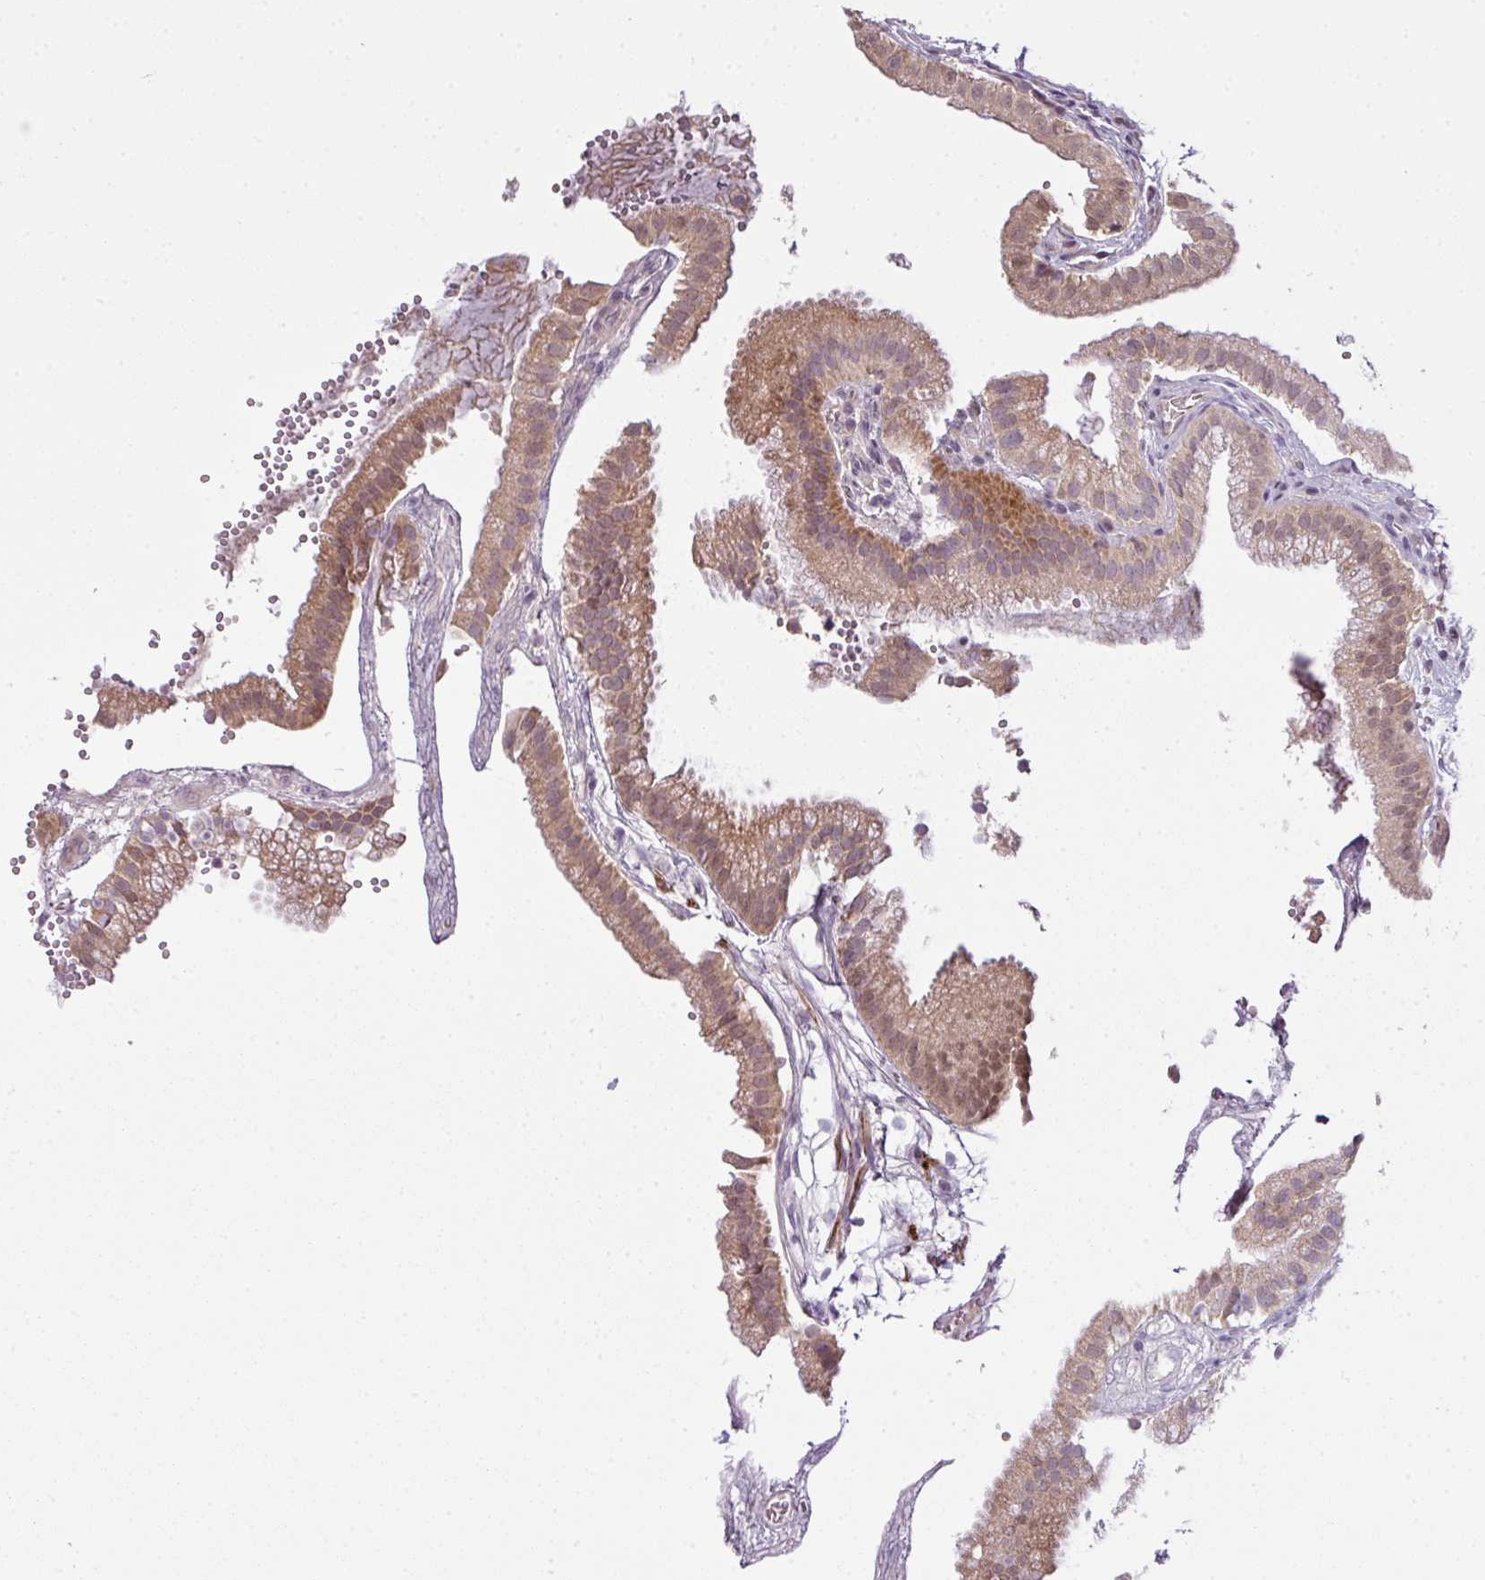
{"staining": {"intensity": "moderate", "quantity": ">75%", "location": "cytoplasmic/membranous,nuclear"}, "tissue": "gallbladder", "cell_type": "Glandular cells", "image_type": "normal", "snomed": [{"axis": "morphology", "description": "Normal tissue, NOS"}, {"axis": "topography", "description": "Gallbladder"}], "caption": "This micrograph reveals immunohistochemistry staining of normal human gallbladder, with medium moderate cytoplasmic/membranous,nuclear positivity in approximately >75% of glandular cells.", "gene": "DERPC", "patient": {"sex": "female", "age": 63}}